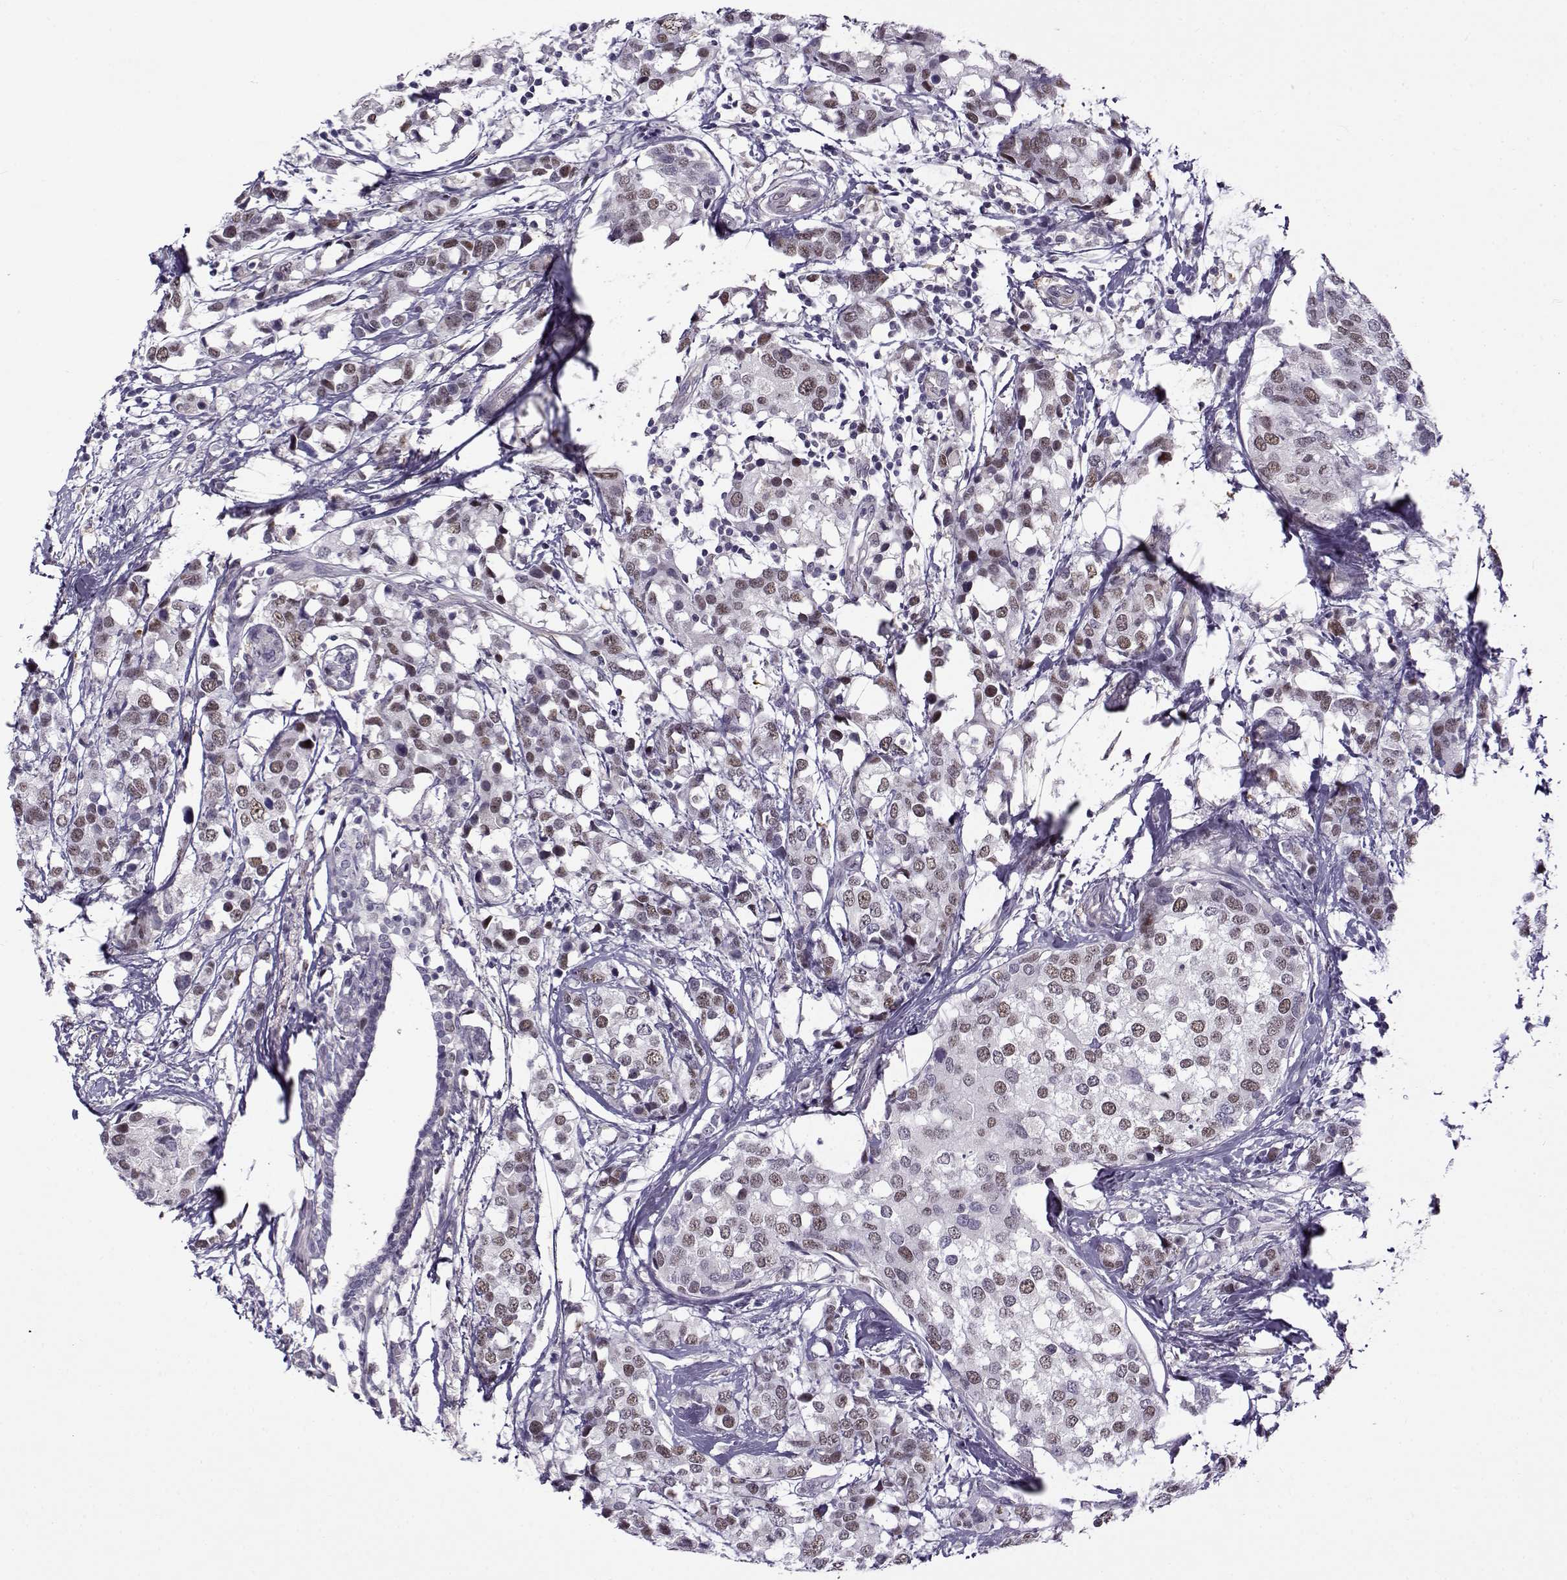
{"staining": {"intensity": "negative", "quantity": "none", "location": "none"}, "tissue": "breast cancer", "cell_type": "Tumor cells", "image_type": "cancer", "snomed": [{"axis": "morphology", "description": "Lobular carcinoma"}, {"axis": "topography", "description": "Breast"}], "caption": "Immunohistochemical staining of human lobular carcinoma (breast) demonstrates no significant expression in tumor cells.", "gene": "BACH1", "patient": {"sex": "female", "age": 59}}